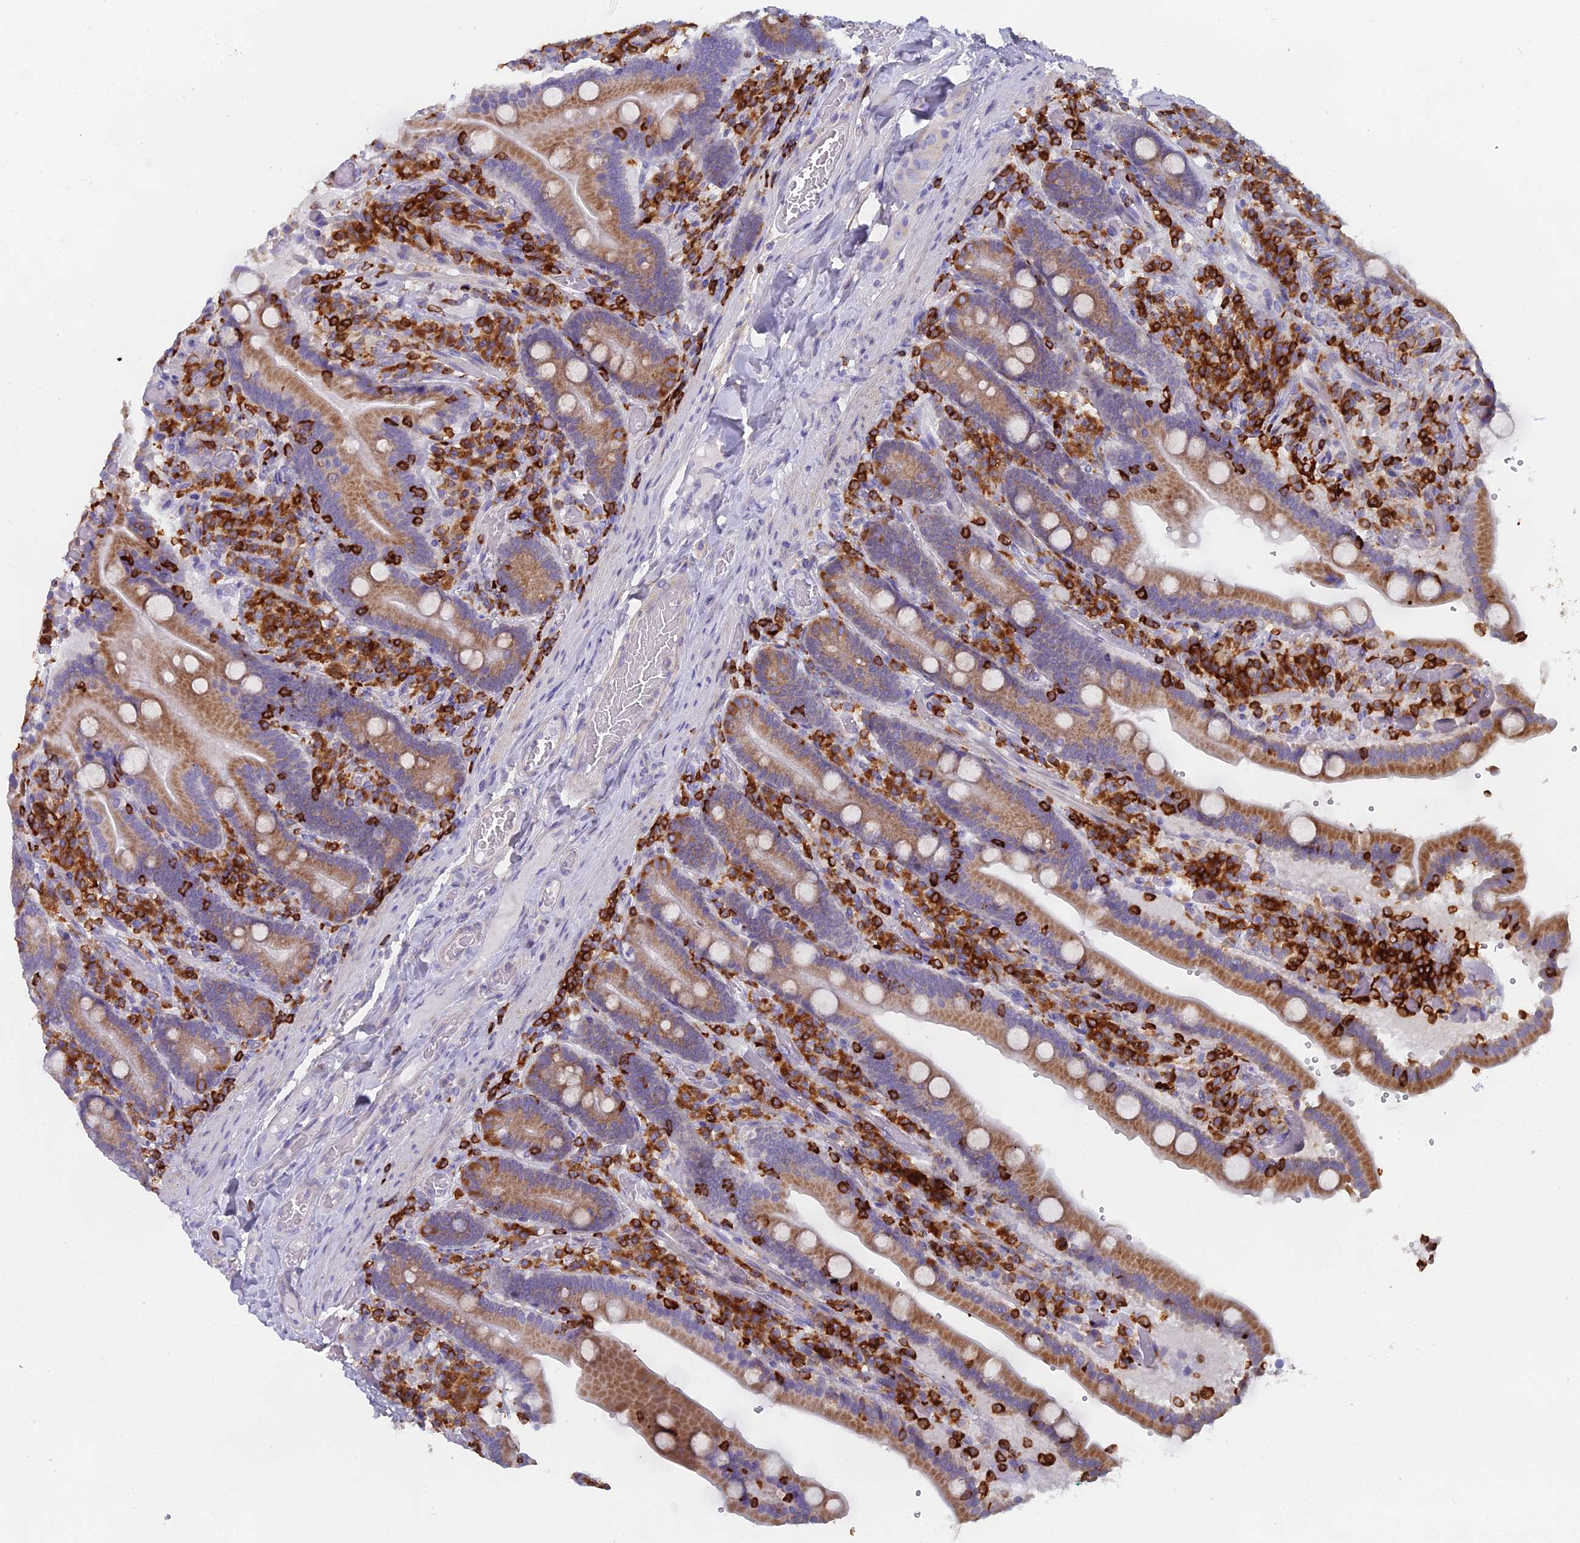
{"staining": {"intensity": "moderate", "quantity": ">75%", "location": "cytoplasmic/membranous"}, "tissue": "duodenum", "cell_type": "Glandular cells", "image_type": "normal", "snomed": [{"axis": "morphology", "description": "Normal tissue, NOS"}, {"axis": "topography", "description": "Duodenum"}], "caption": "Glandular cells exhibit medium levels of moderate cytoplasmic/membranous positivity in about >75% of cells in unremarkable duodenum.", "gene": "ABI3BP", "patient": {"sex": "female", "age": 62}}